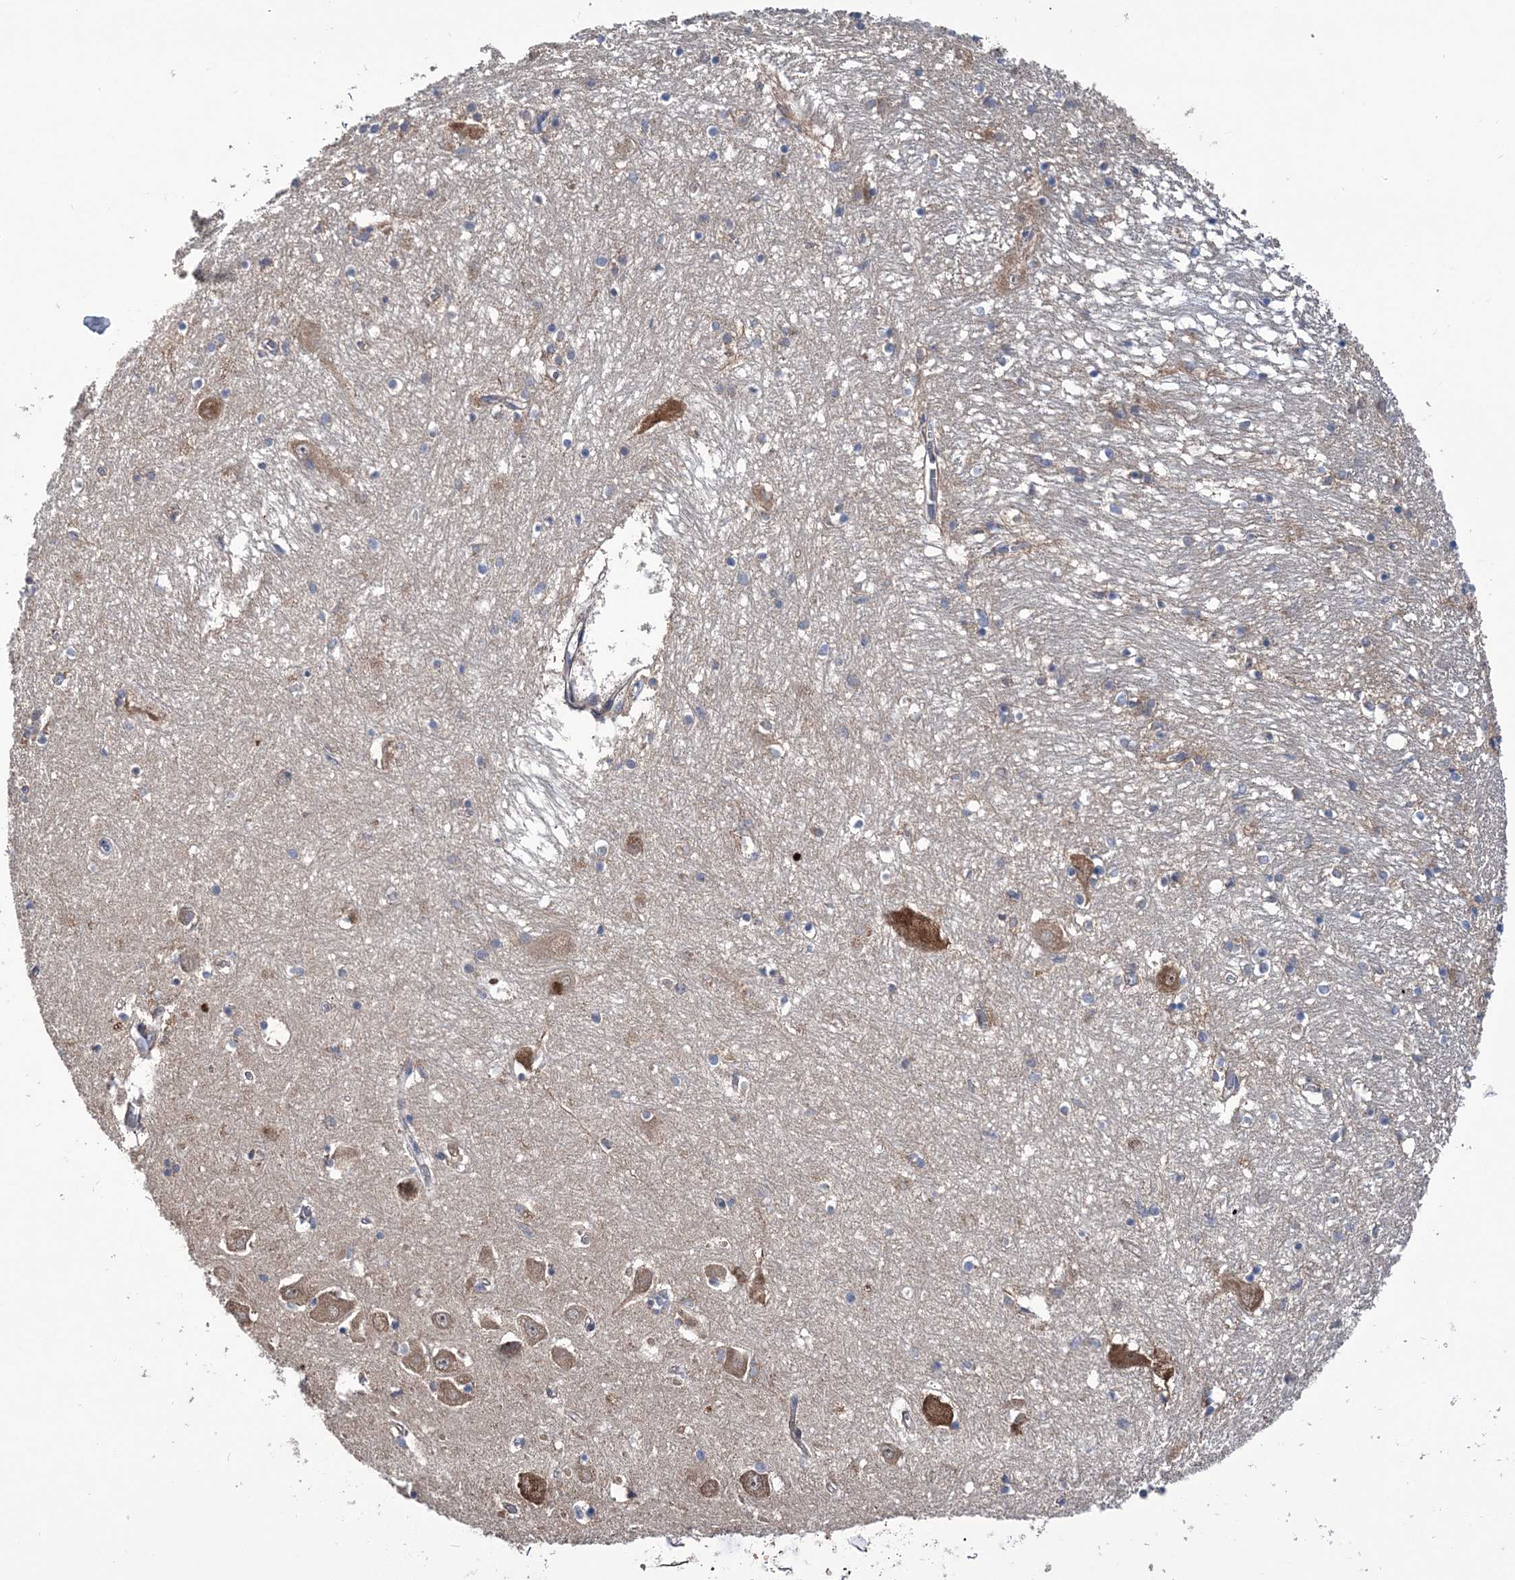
{"staining": {"intensity": "negative", "quantity": "none", "location": "none"}, "tissue": "hippocampus", "cell_type": "Glial cells", "image_type": "normal", "snomed": [{"axis": "morphology", "description": "Normal tissue, NOS"}, {"axis": "topography", "description": "Hippocampus"}], "caption": "IHC histopathology image of normal human hippocampus stained for a protein (brown), which displays no positivity in glial cells.", "gene": "PPP2R2B", "patient": {"sex": "male", "age": 70}}